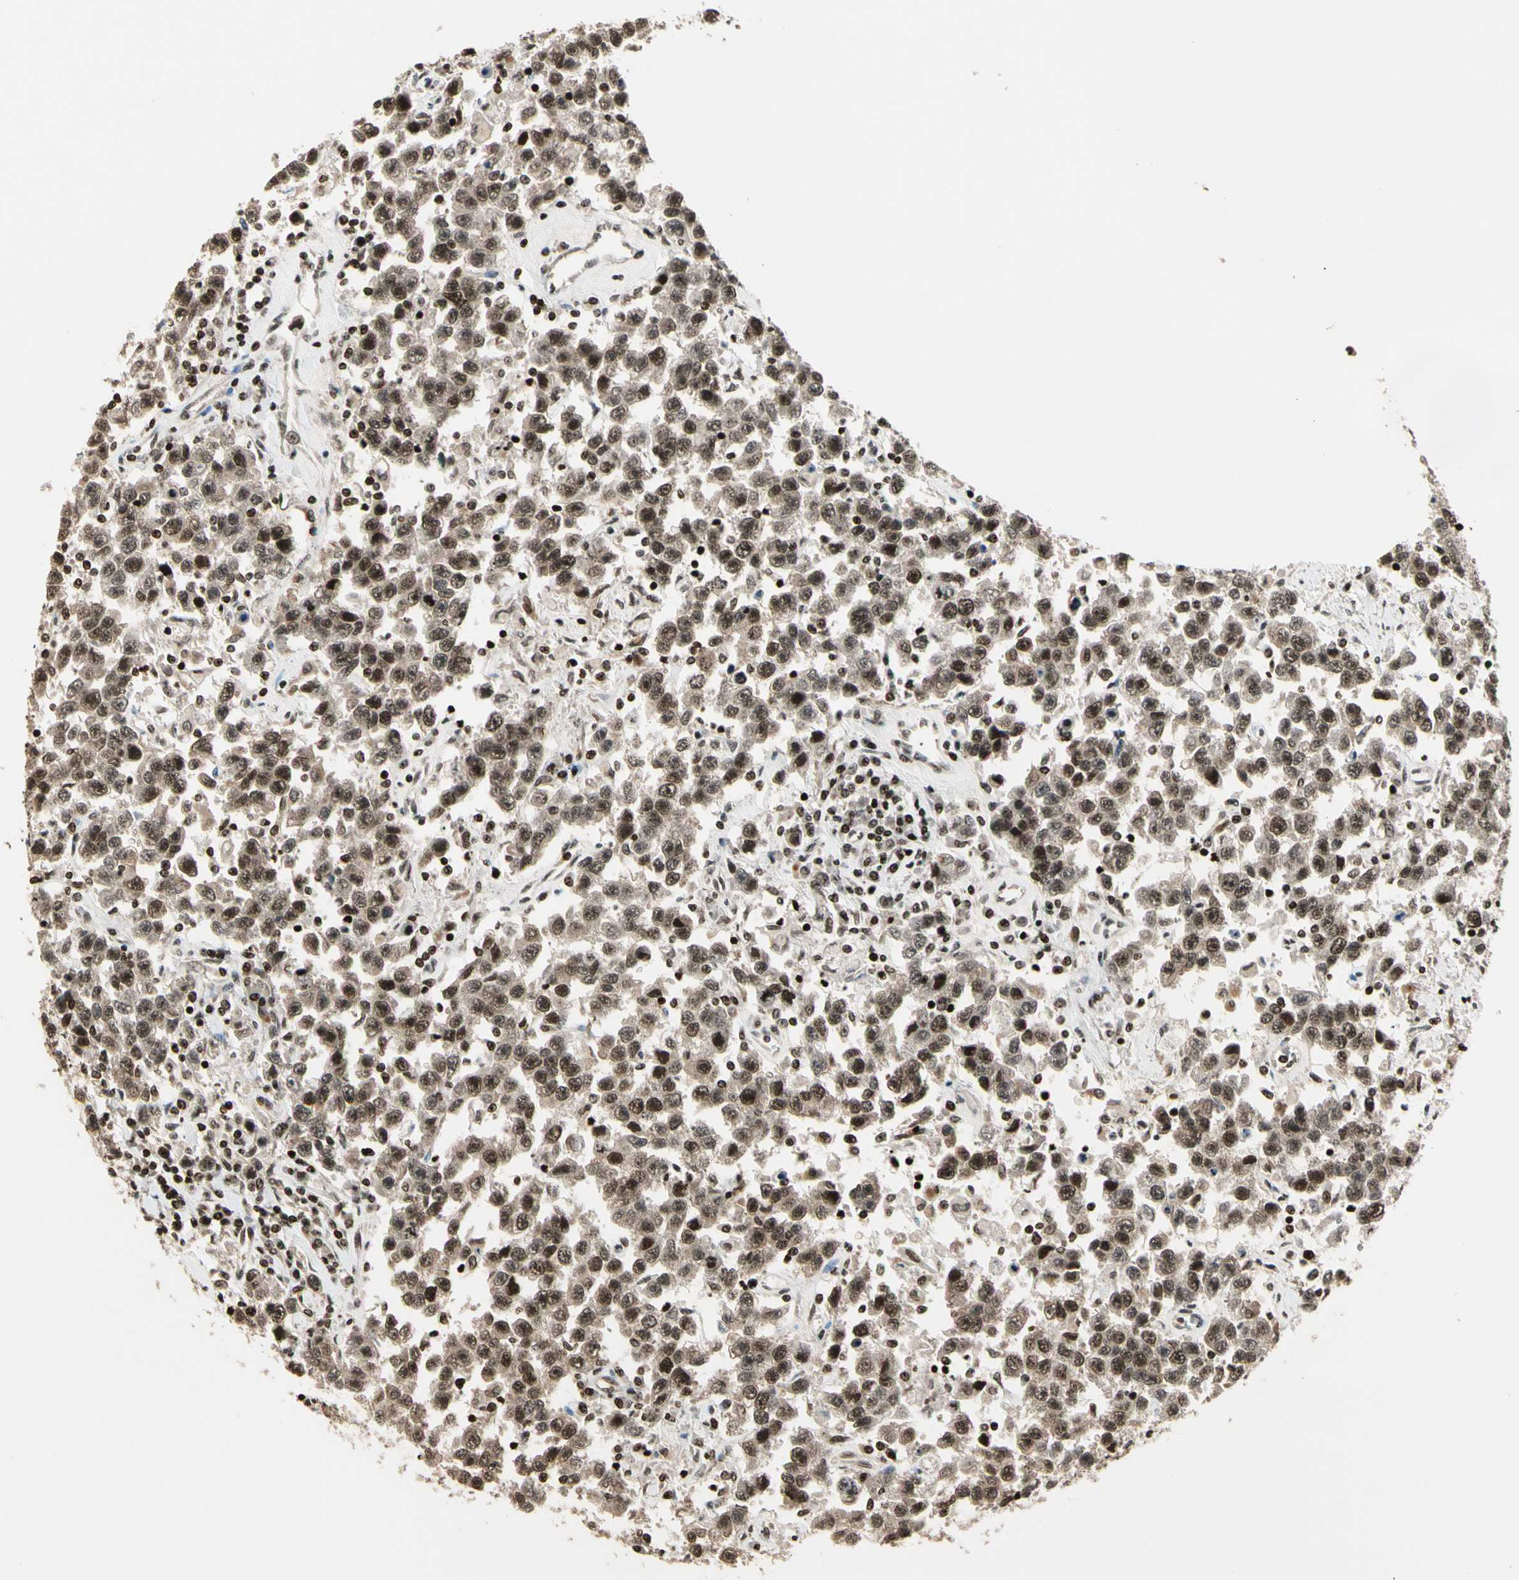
{"staining": {"intensity": "moderate", "quantity": ">75%", "location": "nuclear"}, "tissue": "testis cancer", "cell_type": "Tumor cells", "image_type": "cancer", "snomed": [{"axis": "morphology", "description": "Seminoma, NOS"}, {"axis": "topography", "description": "Testis"}], "caption": "Protein expression analysis of human testis cancer (seminoma) reveals moderate nuclear positivity in about >75% of tumor cells. Immunohistochemistry stains the protein in brown and the nuclei are stained blue.", "gene": "TSHZ3", "patient": {"sex": "male", "age": 41}}